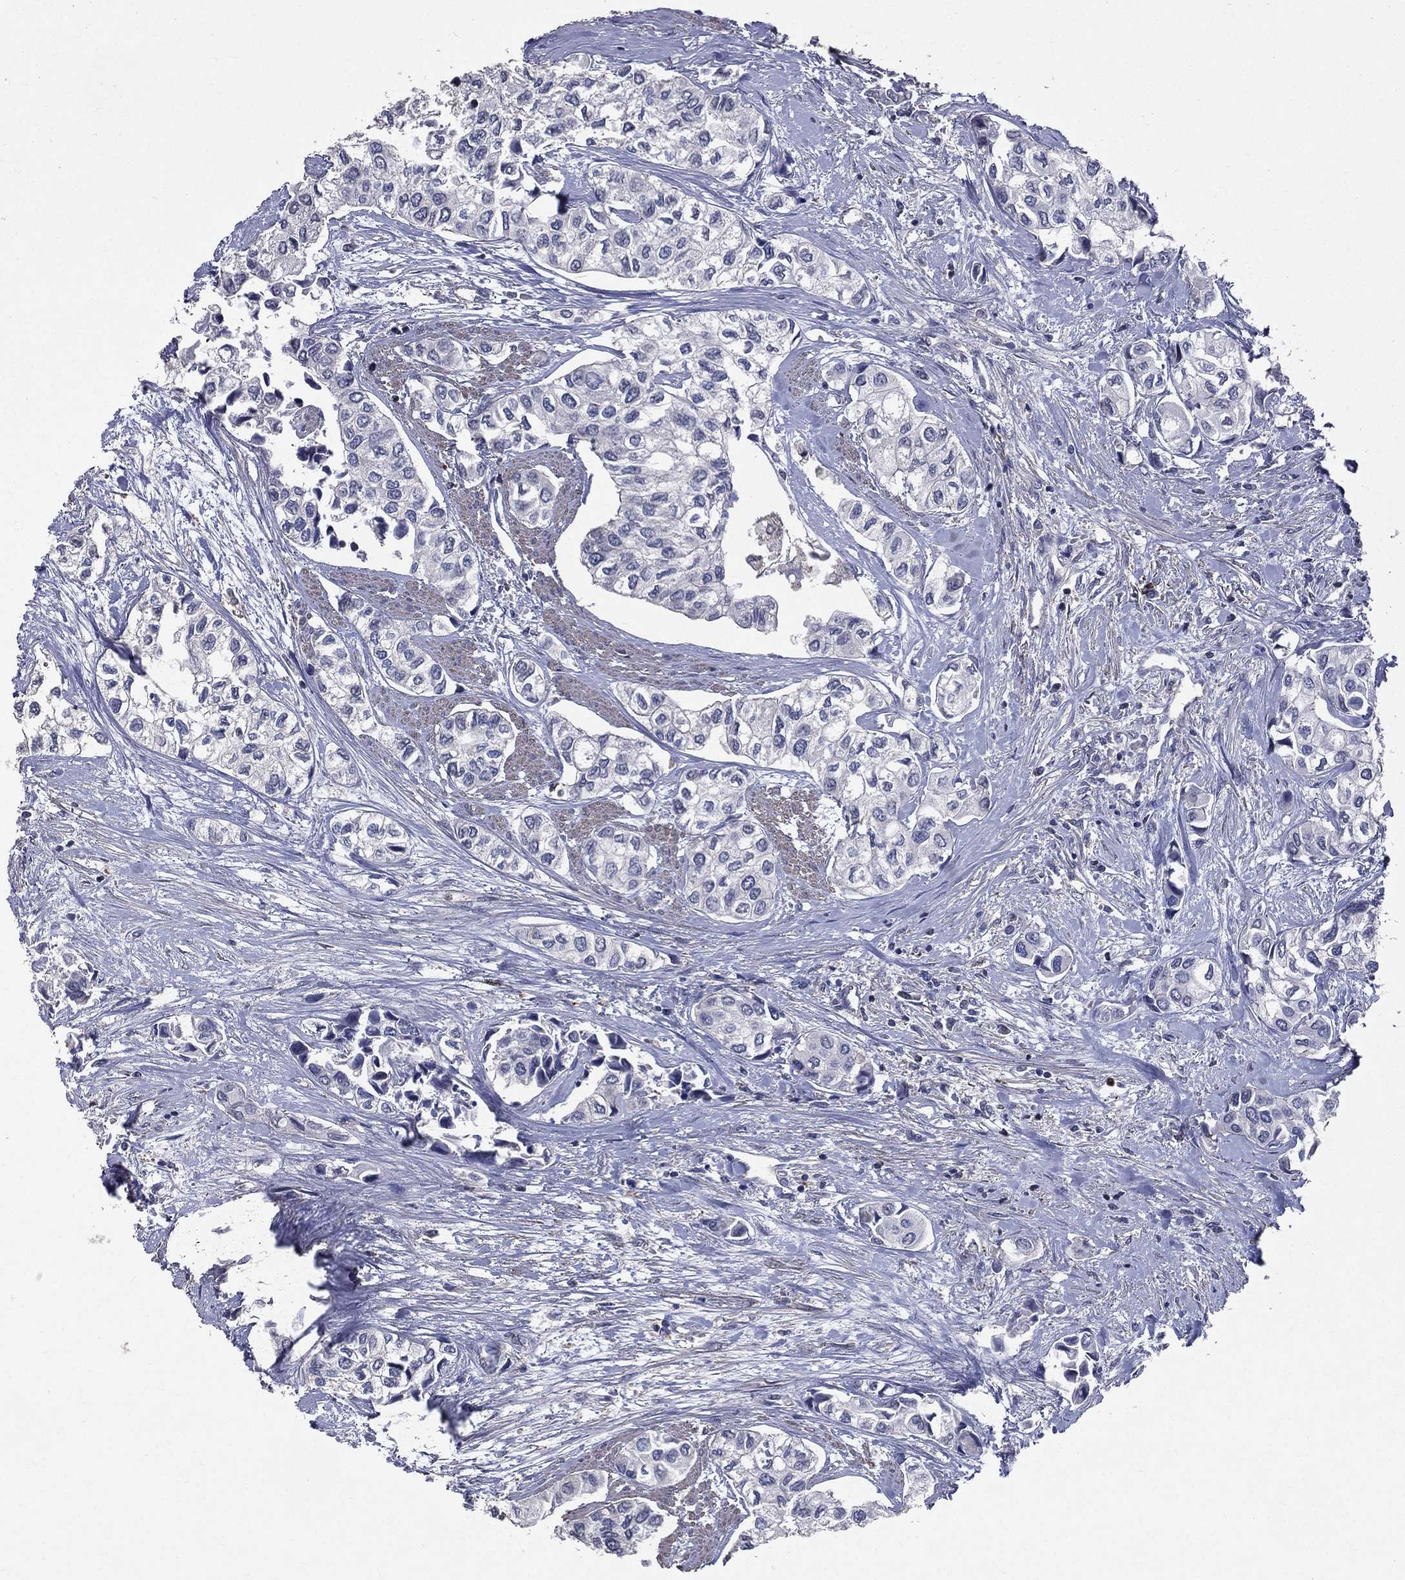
{"staining": {"intensity": "negative", "quantity": "none", "location": "none"}, "tissue": "urothelial cancer", "cell_type": "Tumor cells", "image_type": "cancer", "snomed": [{"axis": "morphology", "description": "Urothelial carcinoma, High grade"}, {"axis": "topography", "description": "Urinary bladder"}], "caption": "Photomicrograph shows no protein positivity in tumor cells of urothelial cancer tissue. The staining is performed using DAB brown chromogen with nuclei counter-stained in using hematoxylin.", "gene": "SERPINB2", "patient": {"sex": "male", "age": 73}}